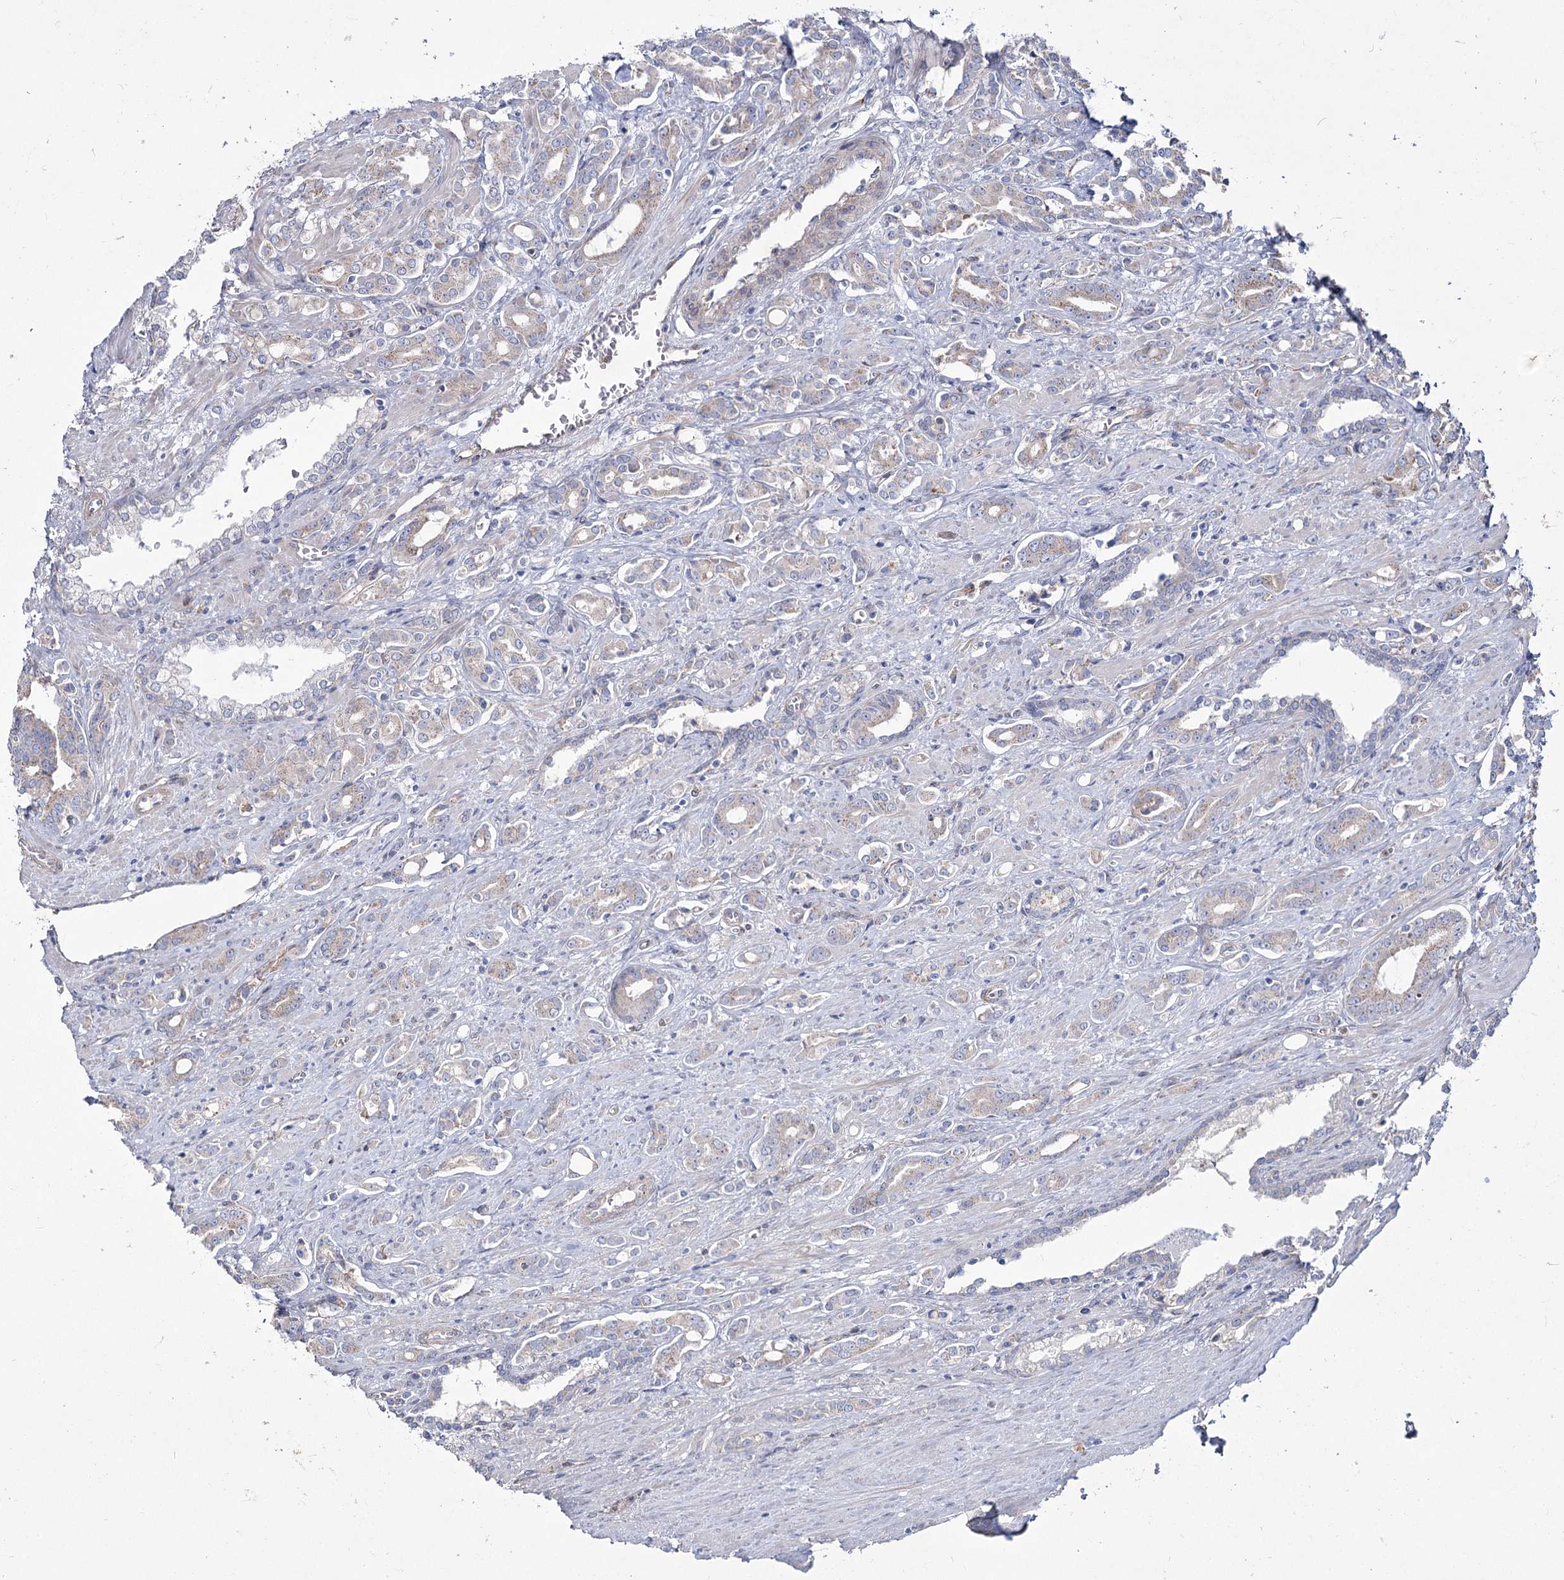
{"staining": {"intensity": "negative", "quantity": "none", "location": "none"}, "tissue": "prostate cancer", "cell_type": "Tumor cells", "image_type": "cancer", "snomed": [{"axis": "morphology", "description": "Adenocarcinoma, High grade"}, {"axis": "topography", "description": "Prostate"}], "caption": "Immunohistochemistry (IHC) of prostate cancer shows no positivity in tumor cells.", "gene": "ME3", "patient": {"sex": "male", "age": 72}}